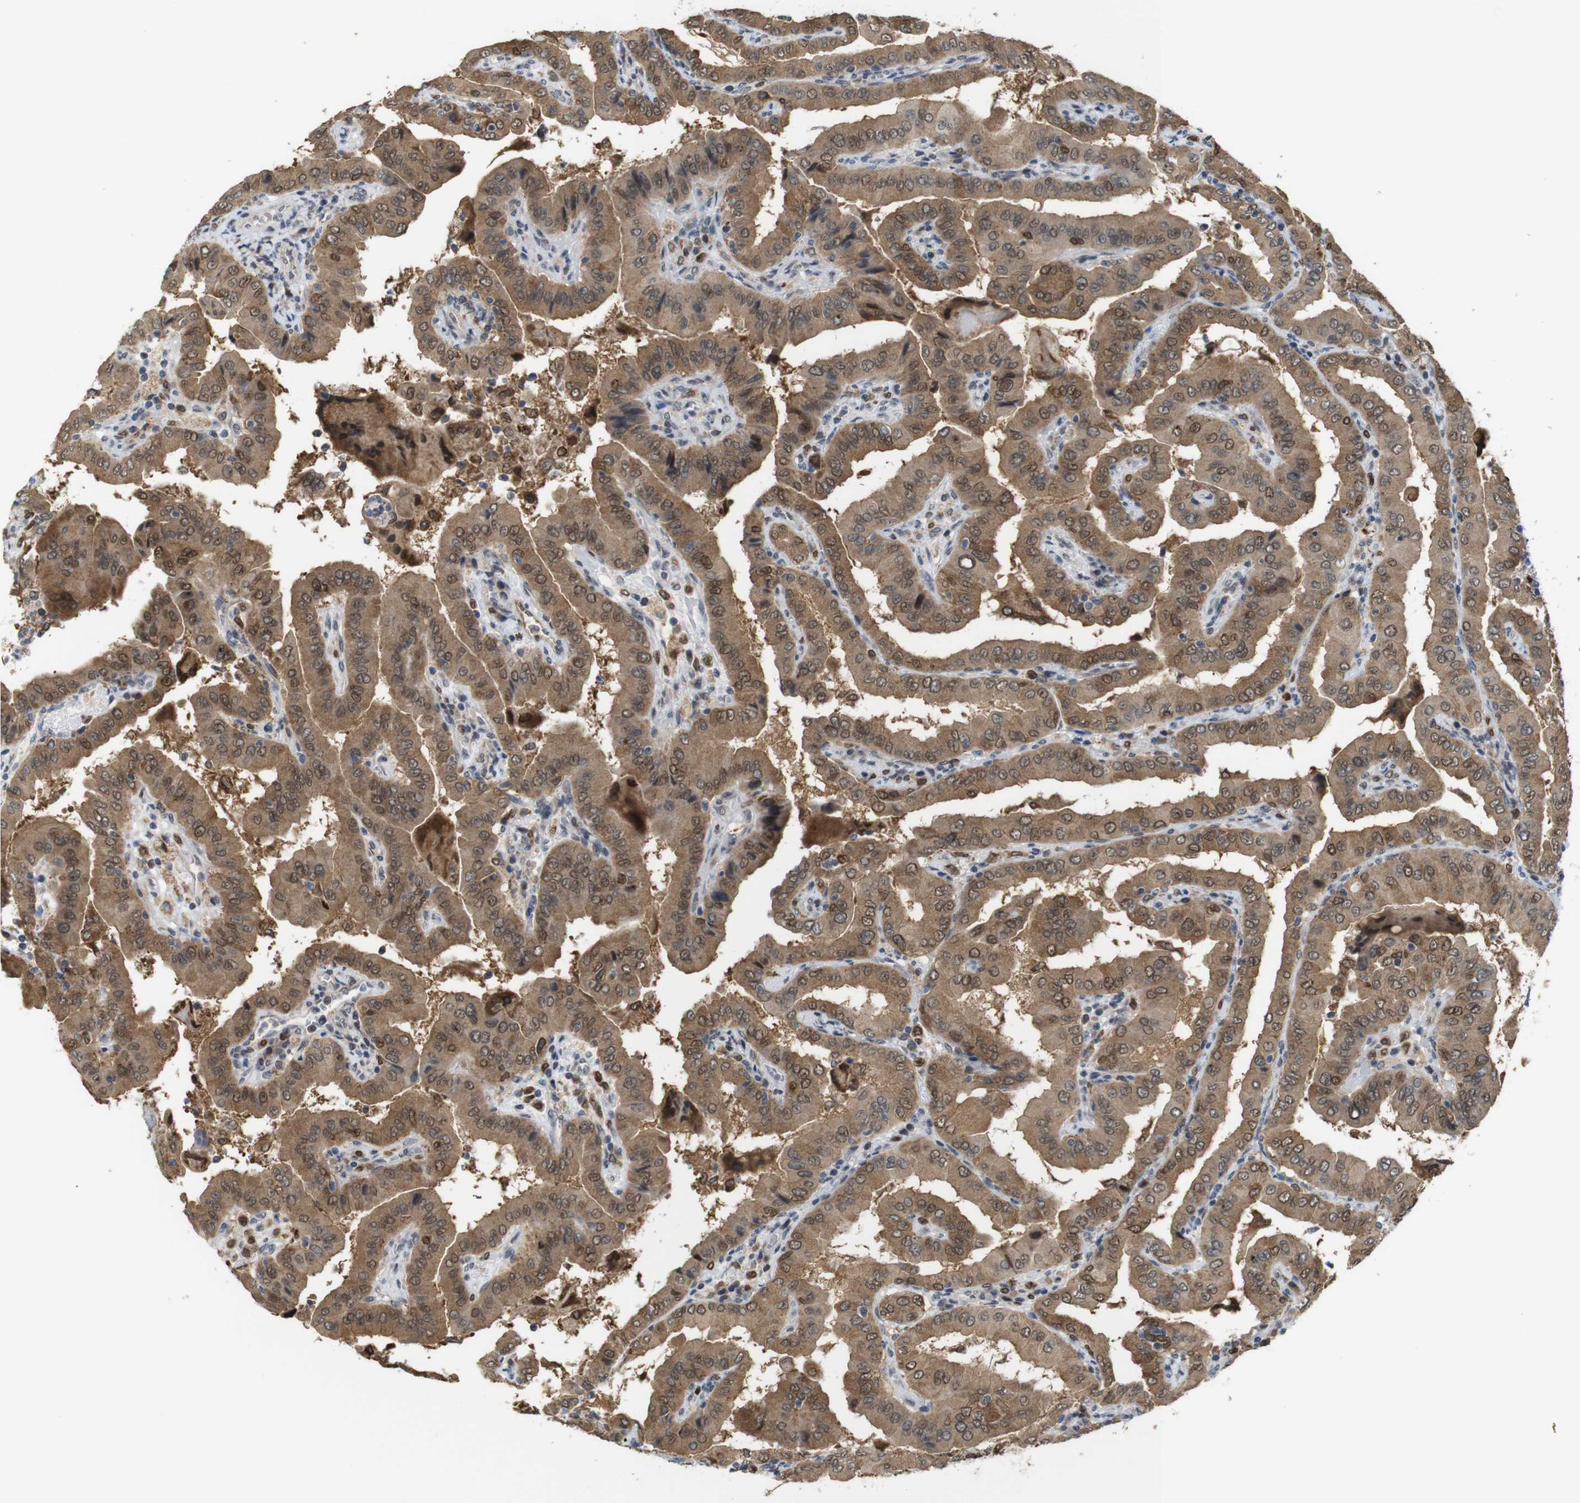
{"staining": {"intensity": "moderate", "quantity": ">75%", "location": "cytoplasmic/membranous,nuclear"}, "tissue": "thyroid cancer", "cell_type": "Tumor cells", "image_type": "cancer", "snomed": [{"axis": "morphology", "description": "Papillary adenocarcinoma, NOS"}, {"axis": "topography", "description": "Thyroid gland"}], "caption": "Immunohistochemistry photomicrograph of neoplastic tissue: human thyroid cancer stained using immunohistochemistry (IHC) reveals medium levels of moderate protein expression localized specifically in the cytoplasmic/membranous and nuclear of tumor cells, appearing as a cytoplasmic/membranous and nuclear brown color.", "gene": "PNMA8A", "patient": {"sex": "male", "age": 33}}